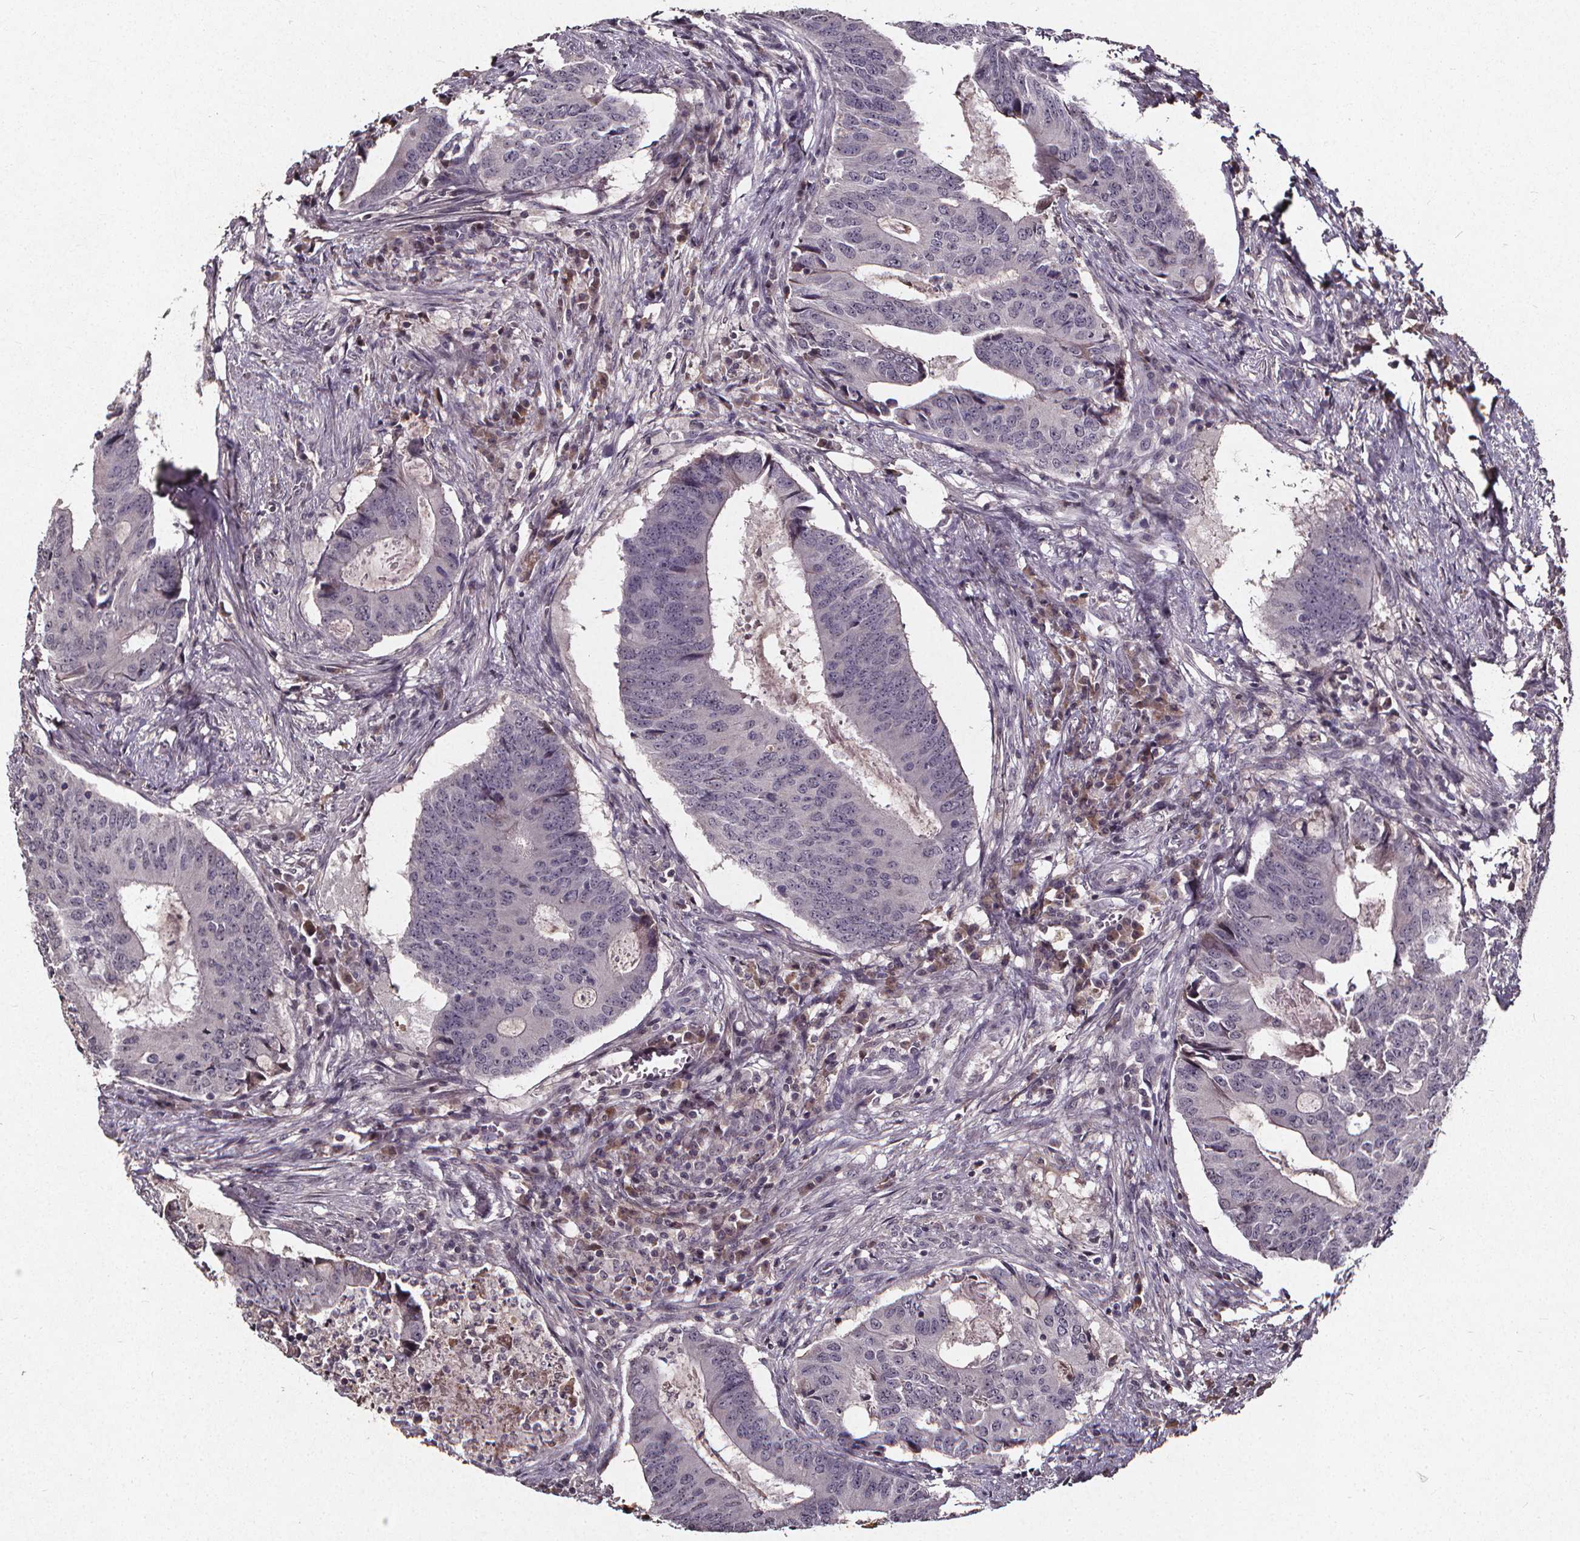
{"staining": {"intensity": "negative", "quantity": "none", "location": "none"}, "tissue": "colorectal cancer", "cell_type": "Tumor cells", "image_type": "cancer", "snomed": [{"axis": "morphology", "description": "Adenocarcinoma, NOS"}, {"axis": "topography", "description": "Colon"}], "caption": "The histopathology image reveals no staining of tumor cells in colorectal cancer. (DAB (3,3'-diaminobenzidine) IHC visualized using brightfield microscopy, high magnification).", "gene": "SPAG8", "patient": {"sex": "male", "age": 67}}